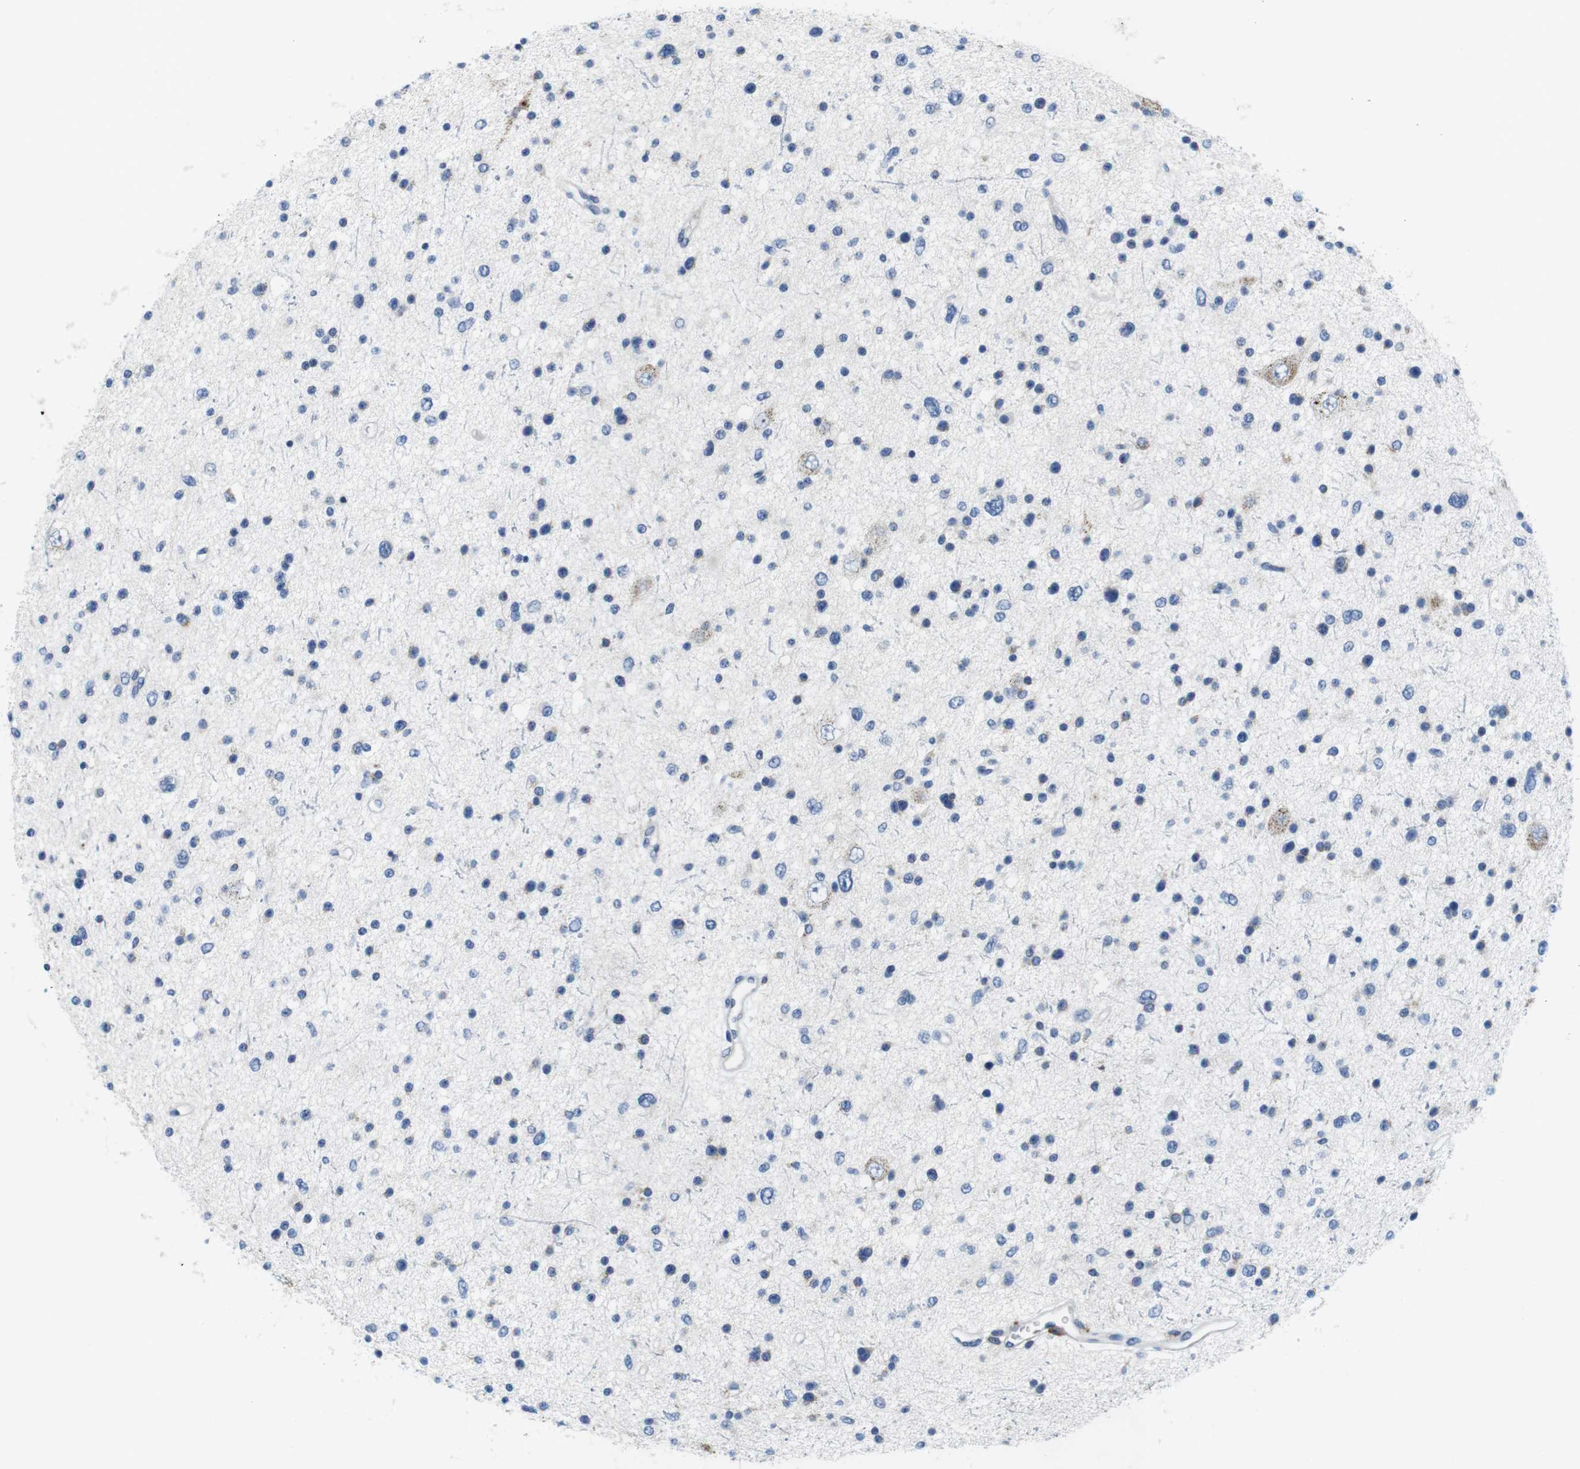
{"staining": {"intensity": "negative", "quantity": "none", "location": "none"}, "tissue": "glioma", "cell_type": "Tumor cells", "image_type": "cancer", "snomed": [{"axis": "morphology", "description": "Glioma, malignant, Low grade"}, {"axis": "topography", "description": "Brain"}], "caption": "Immunohistochemistry image of neoplastic tissue: human malignant glioma (low-grade) stained with DAB (3,3'-diaminobenzidine) demonstrates no significant protein positivity in tumor cells. (Stains: DAB immunohistochemistry with hematoxylin counter stain, Microscopy: brightfield microscopy at high magnification).", "gene": "CNGA2", "patient": {"sex": "female", "age": 37}}